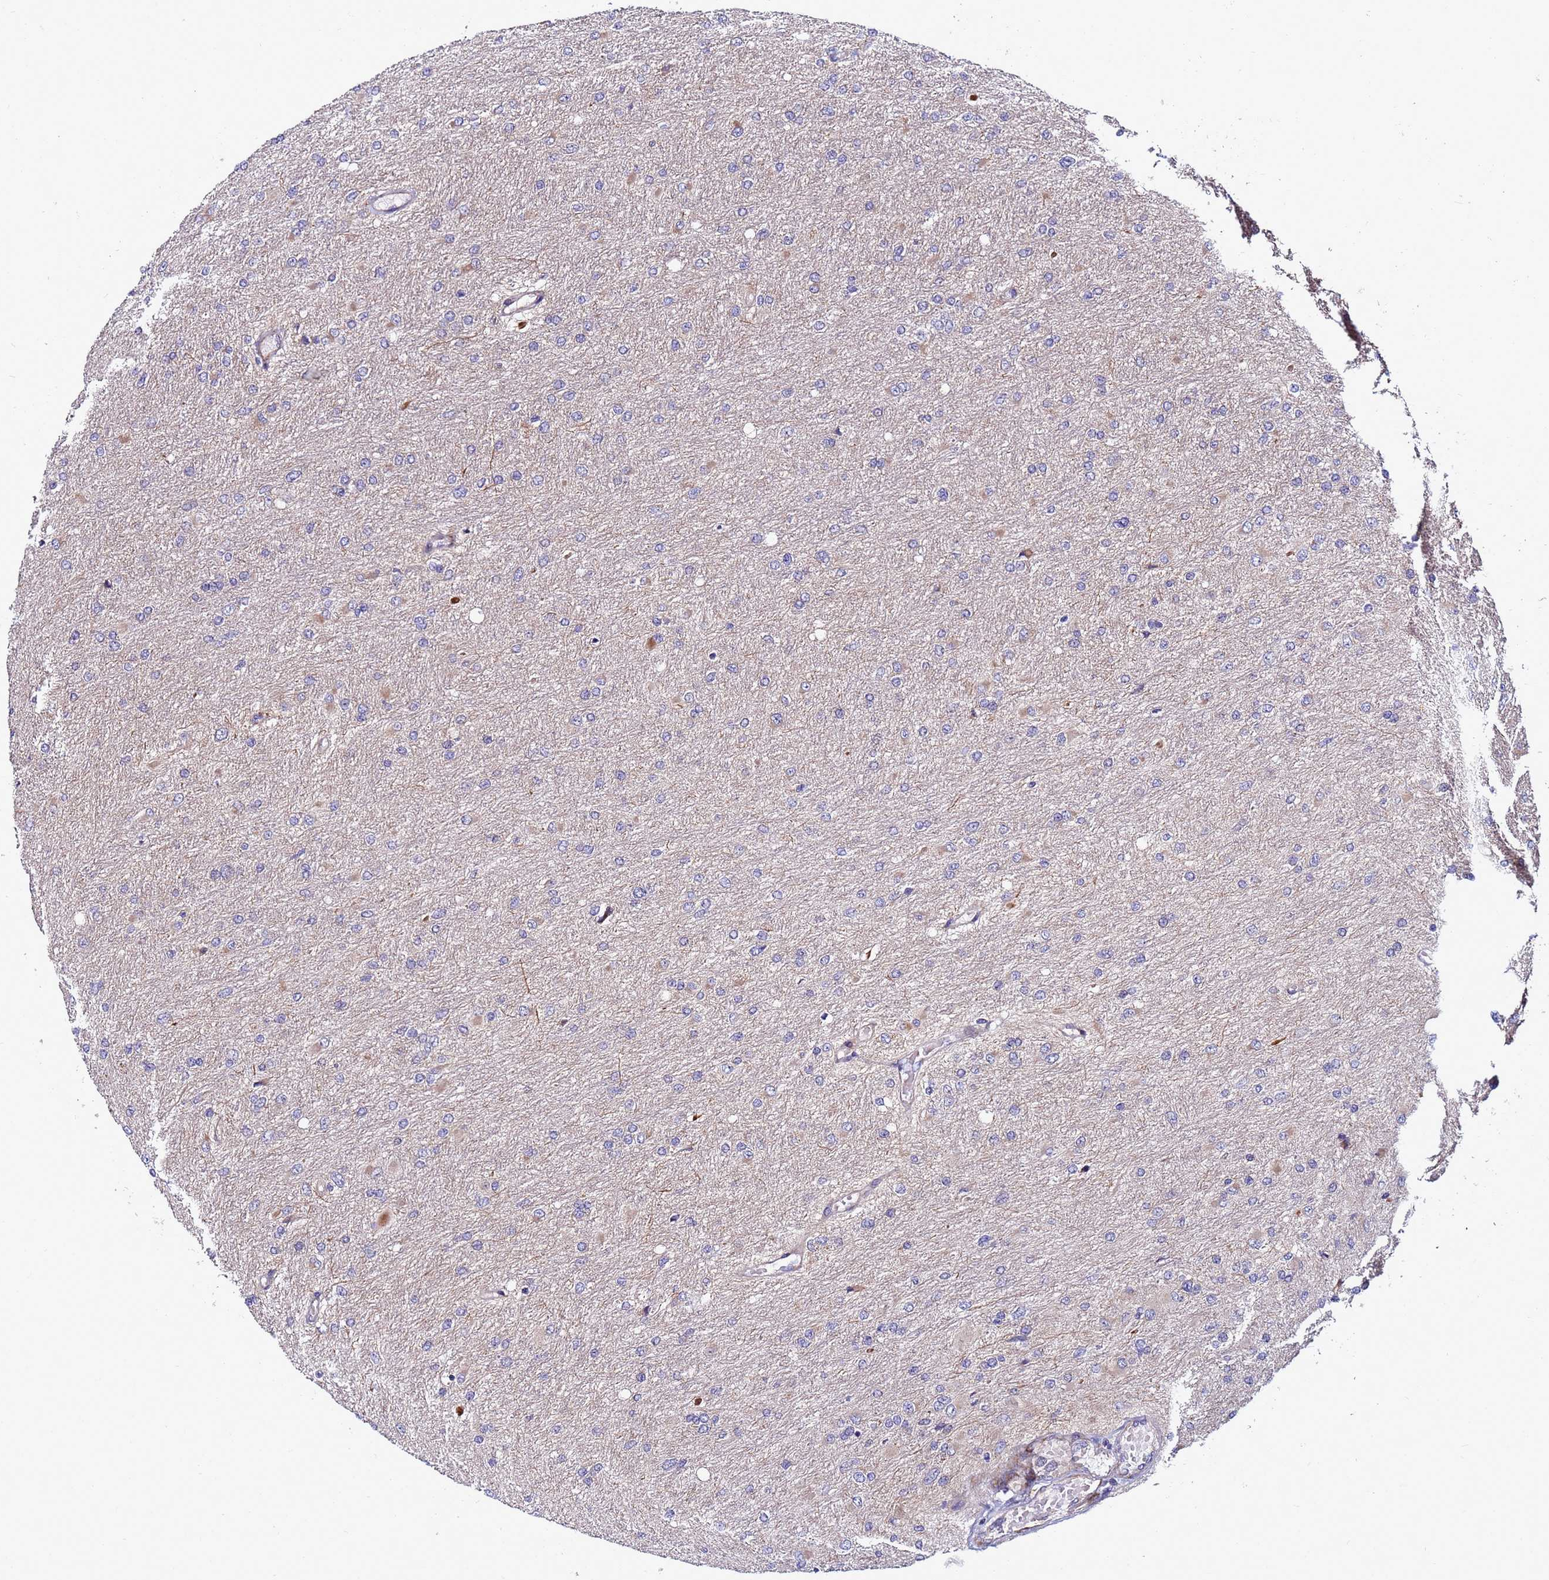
{"staining": {"intensity": "negative", "quantity": "none", "location": "none"}, "tissue": "glioma", "cell_type": "Tumor cells", "image_type": "cancer", "snomed": [{"axis": "morphology", "description": "Glioma, malignant, High grade"}, {"axis": "topography", "description": "Cerebral cortex"}], "caption": "The photomicrograph exhibits no significant expression in tumor cells of glioma.", "gene": "MCRIP1", "patient": {"sex": "female", "age": 36}}